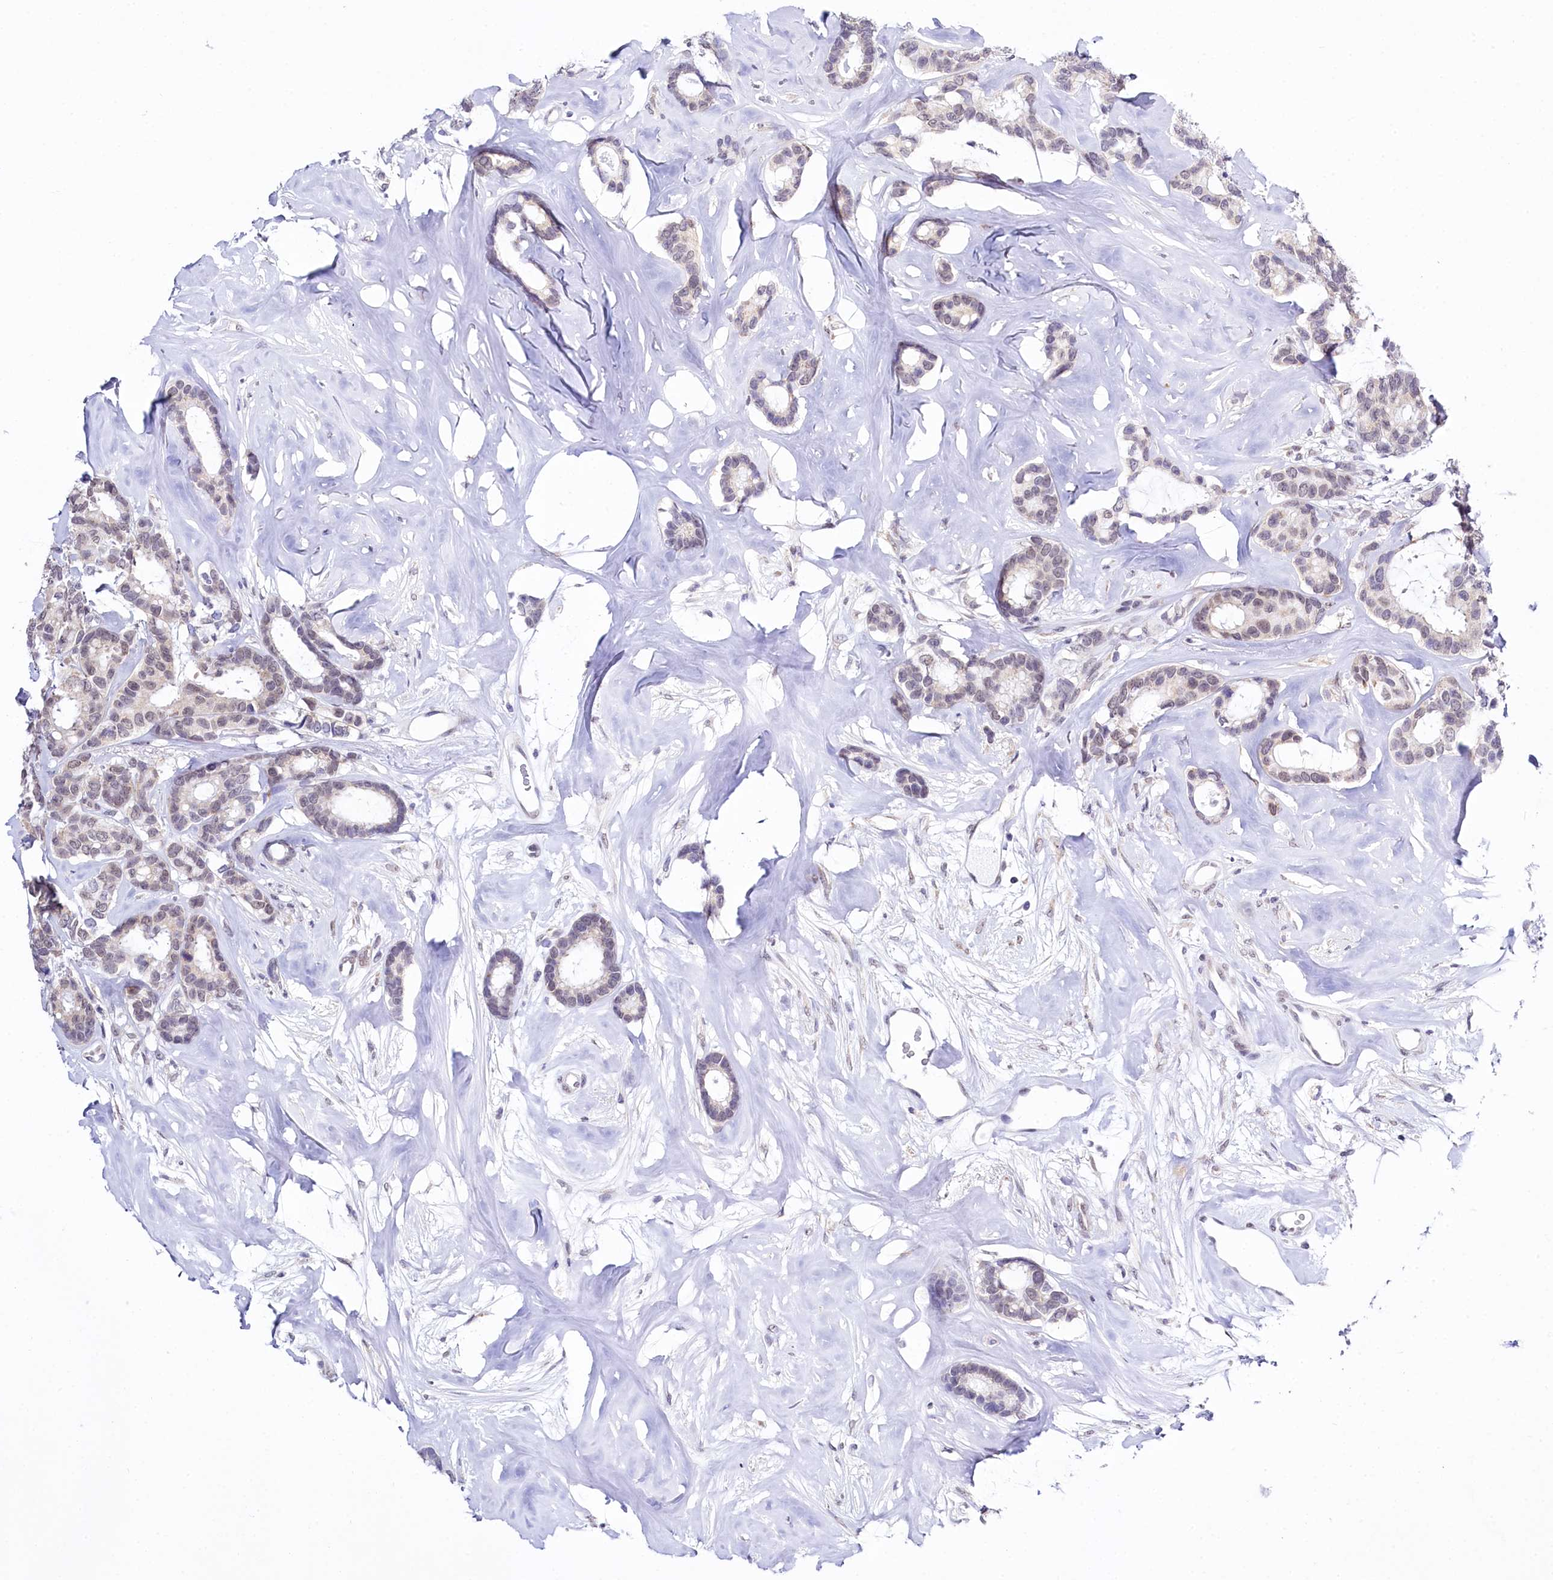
{"staining": {"intensity": "weak", "quantity": "25%-75%", "location": "nuclear"}, "tissue": "breast cancer", "cell_type": "Tumor cells", "image_type": "cancer", "snomed": [{"axis": "morphology", "description": "Duct carcinoma"}, {"axis": "topography", "description": "Breast"}], "caption": "High-power microscopy captured an immunohistochemistry (IHC) photomicrograph of breast cancer, revealing weak nuclear expression in about 25%-75% of tumor cells. Using DAB (brown) and hematoxylin (blue) stains, captured at high magnification using brightfield microscopy.", "gene": "SPATS2", "patient": {"sex": "female", "age": 87}}